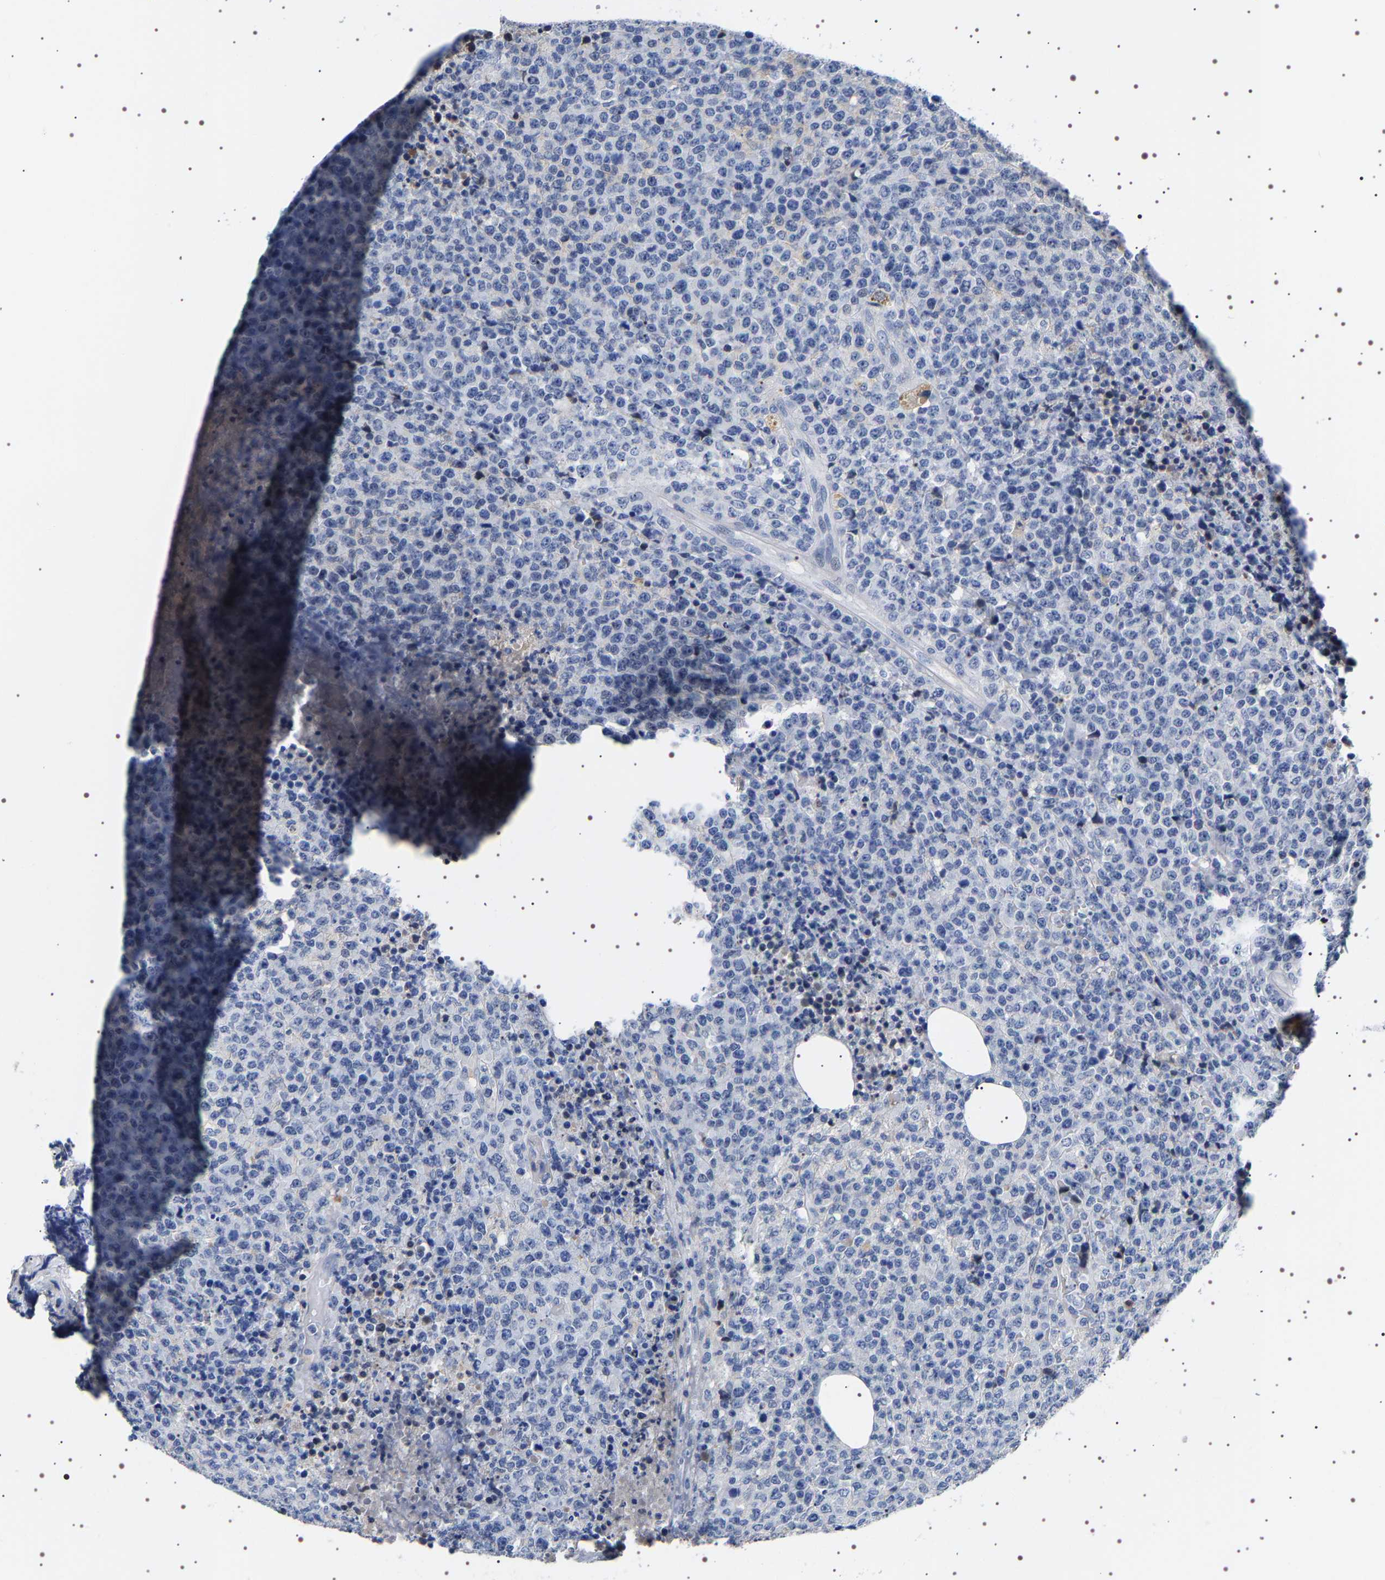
{"staining": {"intensity": "negative", "quantity": "none", "location": "none"}, "tissue": "lymphoma", "cell_type": "Tumor cells", "image_type": "cancer", "snomed": [{"axis": "morphology", "description": "Malignant lymphoma, non-Hodgkin's type, High grade"}, {"axis": "topography", "description": "Lymph node"}], "caption": "This is a micrograph of immunohistochemistry (IHC) staining of lymphoma, which shows no expression in tumor cells. The staining is performed using DAB brown chromogen with nuclei counter-stained in using hematoxylin.", "gene": "UBQLN3", "patient": {"sex": "male", "age": 13}}